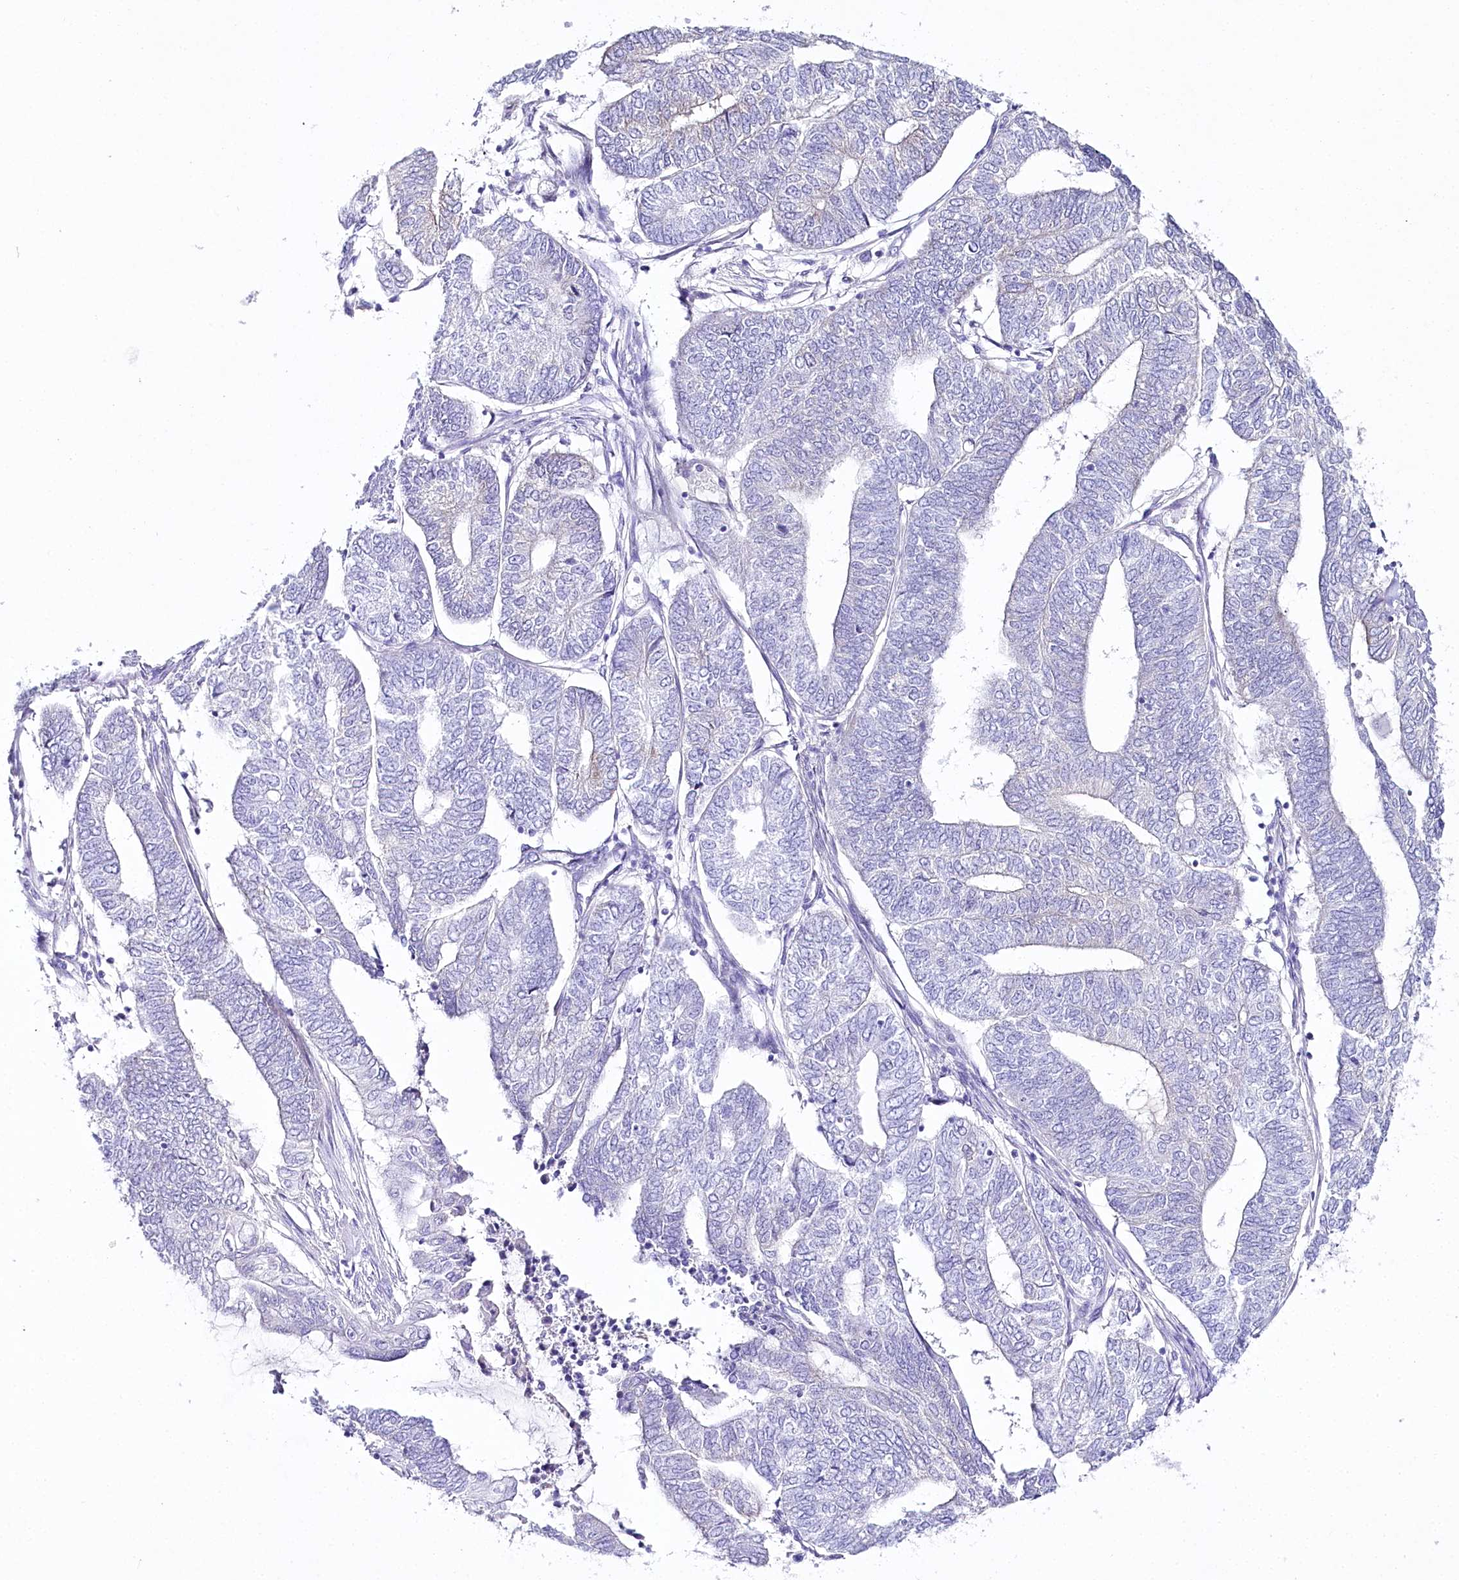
{"staining": {"intensity": "negative", "quantity": "none", "location": "none"}, "tissue": "endometrial cancer", "cell_type": "Tumor cells", "image_type": "cancer", "snomed": [{"axis": "morphology", "description": "Adenocarcinoma, NOS"}, {"axis": "topography", "description": "Uterus"}, {"axis": "topography", "description": "Endometrium"}], "caption": "IHC image of human endometrial adenocarcinoma stained for a protein (brown), which shows no expression in tumor cells.", "gene": "CSN3", "patient": {"sex": "female", "age": 70}}